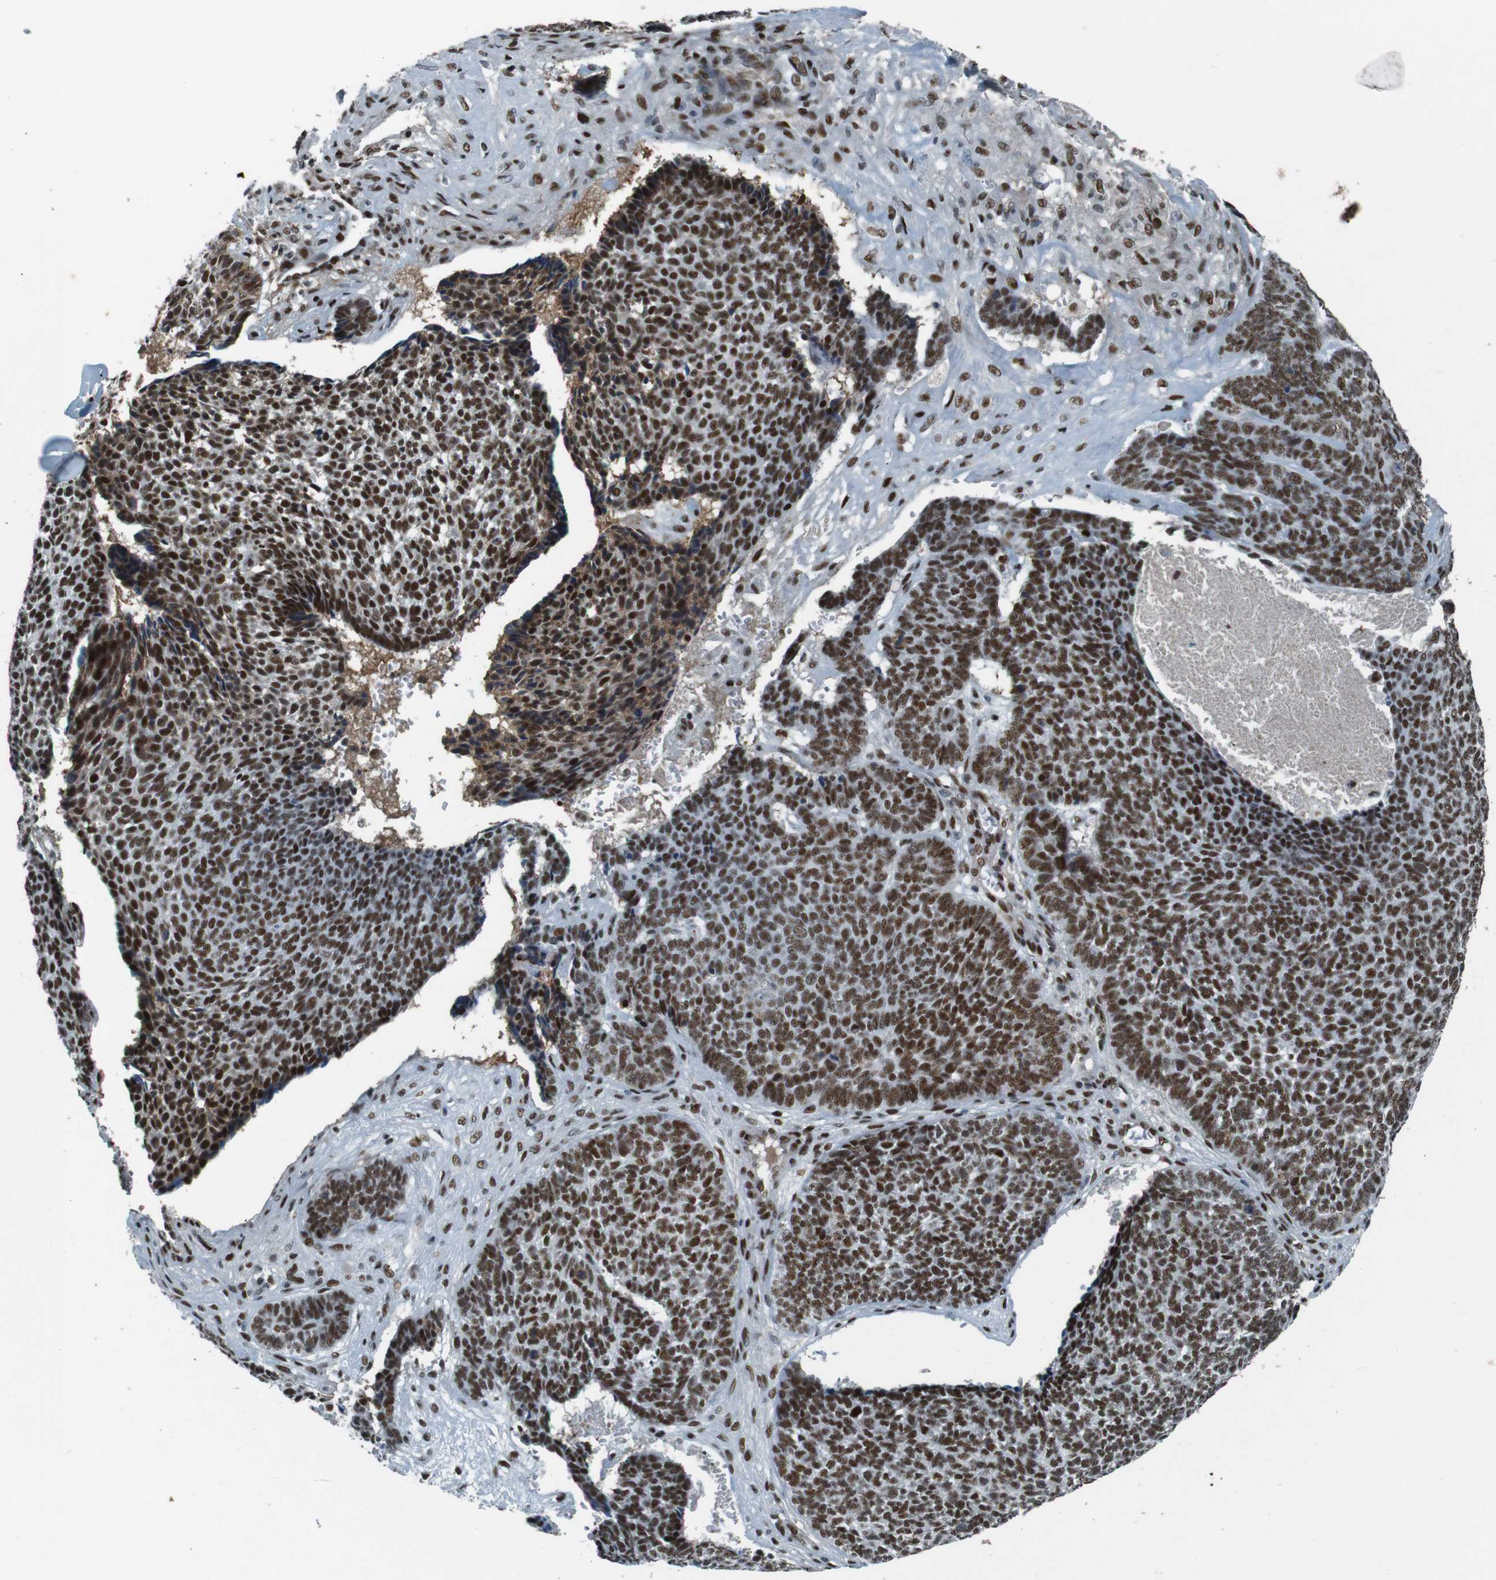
{"staining": {"intensity": "strong", "quantity": ">75%", "location": "nuclear"}, "tissue": "skin cancer", "cell_type": "Tumor cells", "image_type": "cancer", "snomed": [{"axis": "morphology", "description": "Basal cell carcinoma"}, {"axis": "topography", "description": "Skin"}], "caption": "Protein expression by immunohistochemistry (IHC) reveals strong nuclear positivity in about >75% of tumor cells in skin cancer. The protein is stained brown, and the nuclei are stained in blue (DAB (3,3'-diaminobenzidine) IHC with brightfield microscopy, high magnification).", "gene": "HEXIM1", "patient": {"sex": "male", "age": 84}}